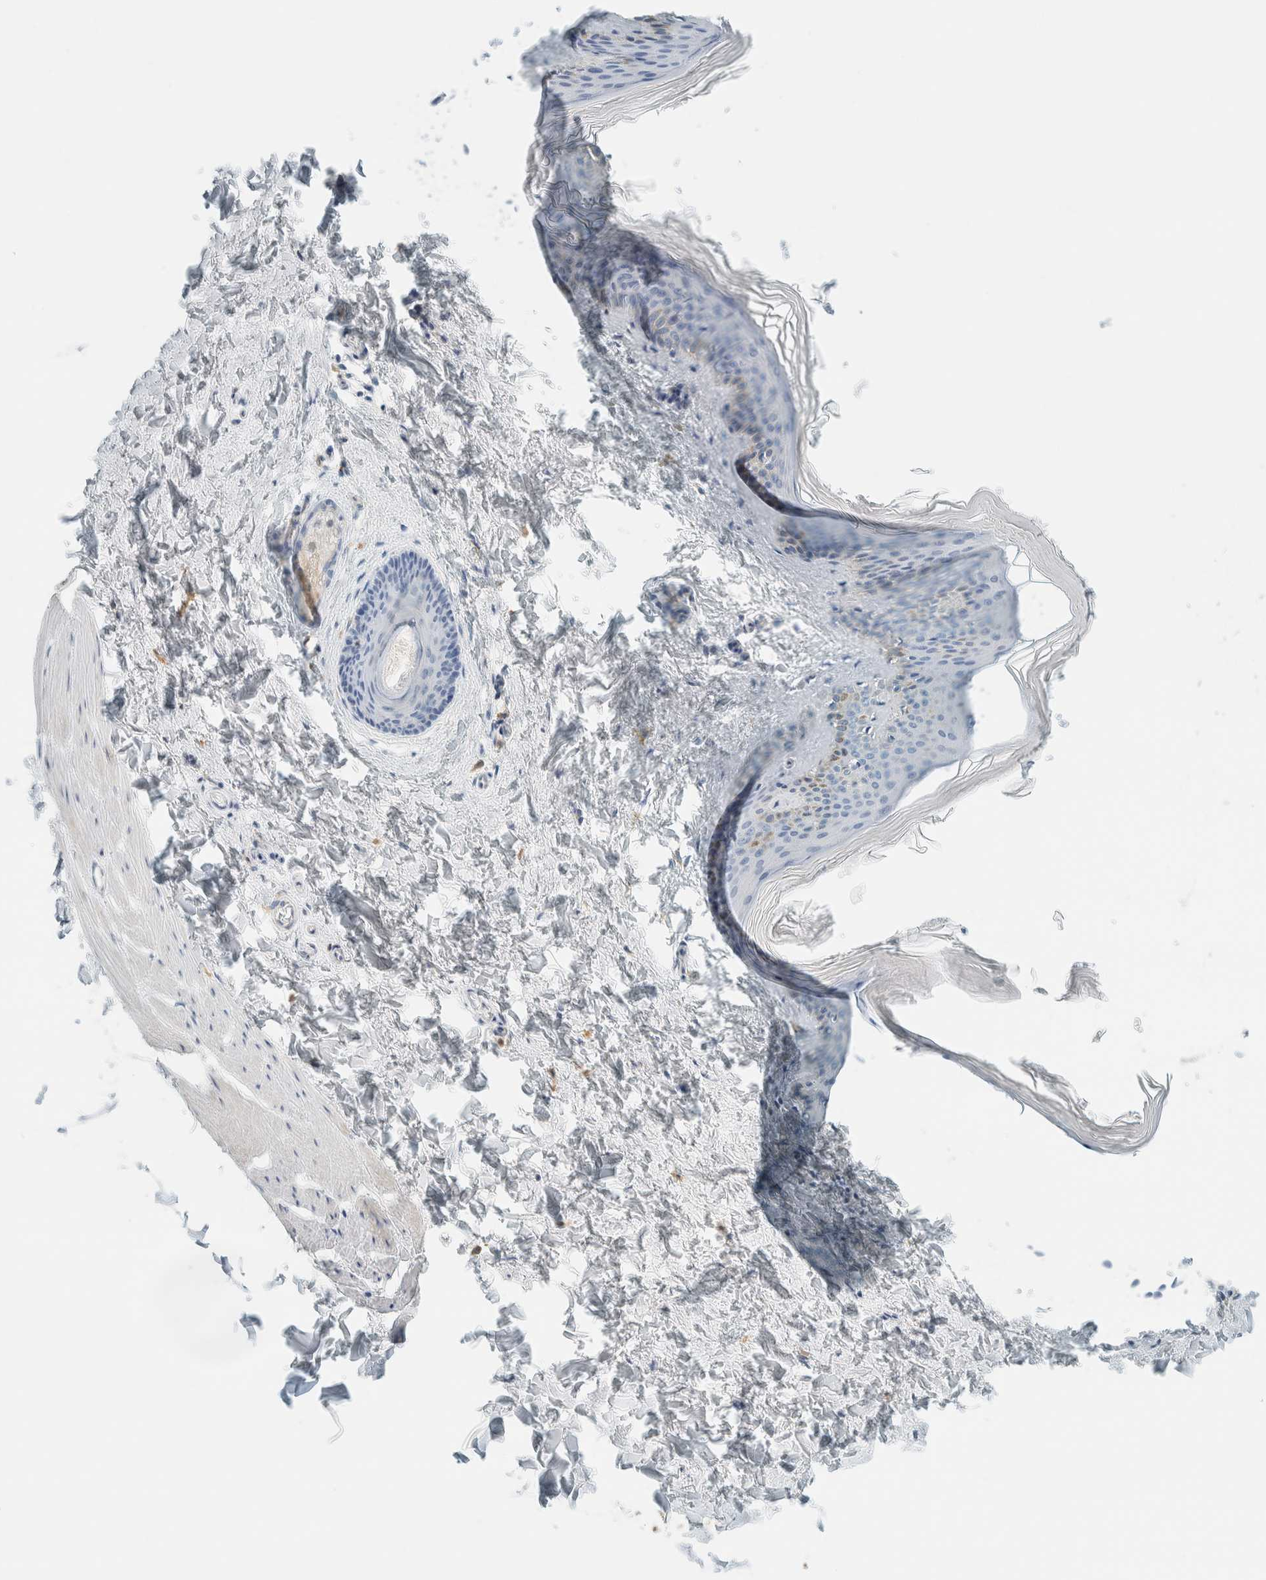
{"staining": {"intensity": "negative", "quantity": "none", "location": "none"}, "tissue": "skin", "cell_type": "Fibroblasts", "image_type": "normal", "snomed": [{"axis": "morphology", "description": "Normal tissue, NOS"}, {"axis": "topography", "description": "Skin"}], "caption": "DAB (3,3'-diaminobenzidine) immunohistochemical staining of normal human skin exhibits no significant expression in fibroblasts.", "gene": "SLFN12", "patient": {"sex": "female", "age": 27}}